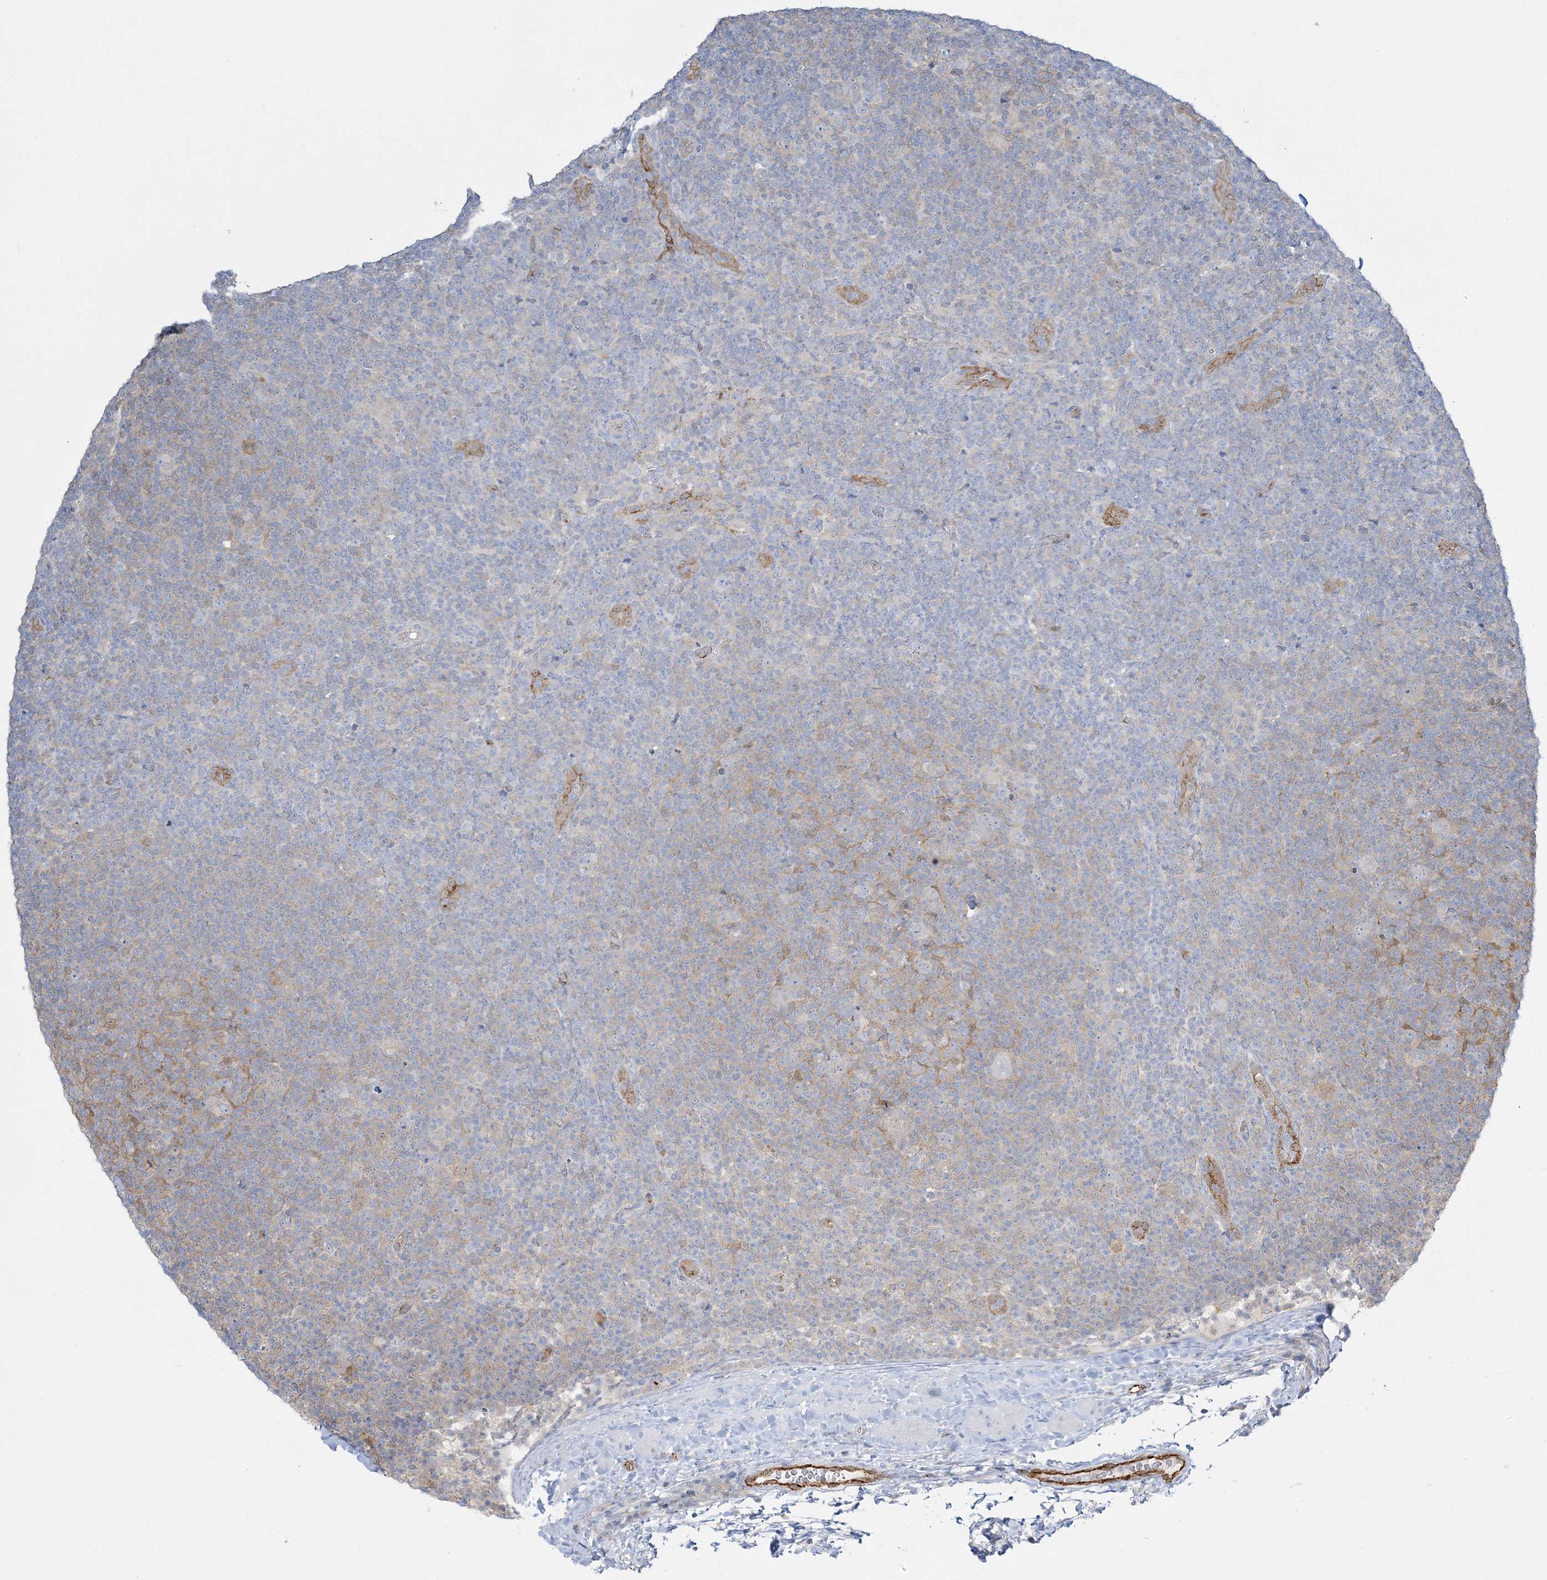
{"staining": {"intensity": "negative", "quantity": "none", "location": "none"}, "tissue": "lymphoma", "cell_type": "Tumor cells", "image_type": "cancer", "snomed": [{"axis": "morphology", "description": "Hodgkin's disease, NOS"}, {"axis": "topography", "description": "Lymph node"}], "caption": "There is no significant expression in tumor cells of Hodgkin's disease.", "gene": "INPP1", "patient": {"sex": "female", "age": 57}}